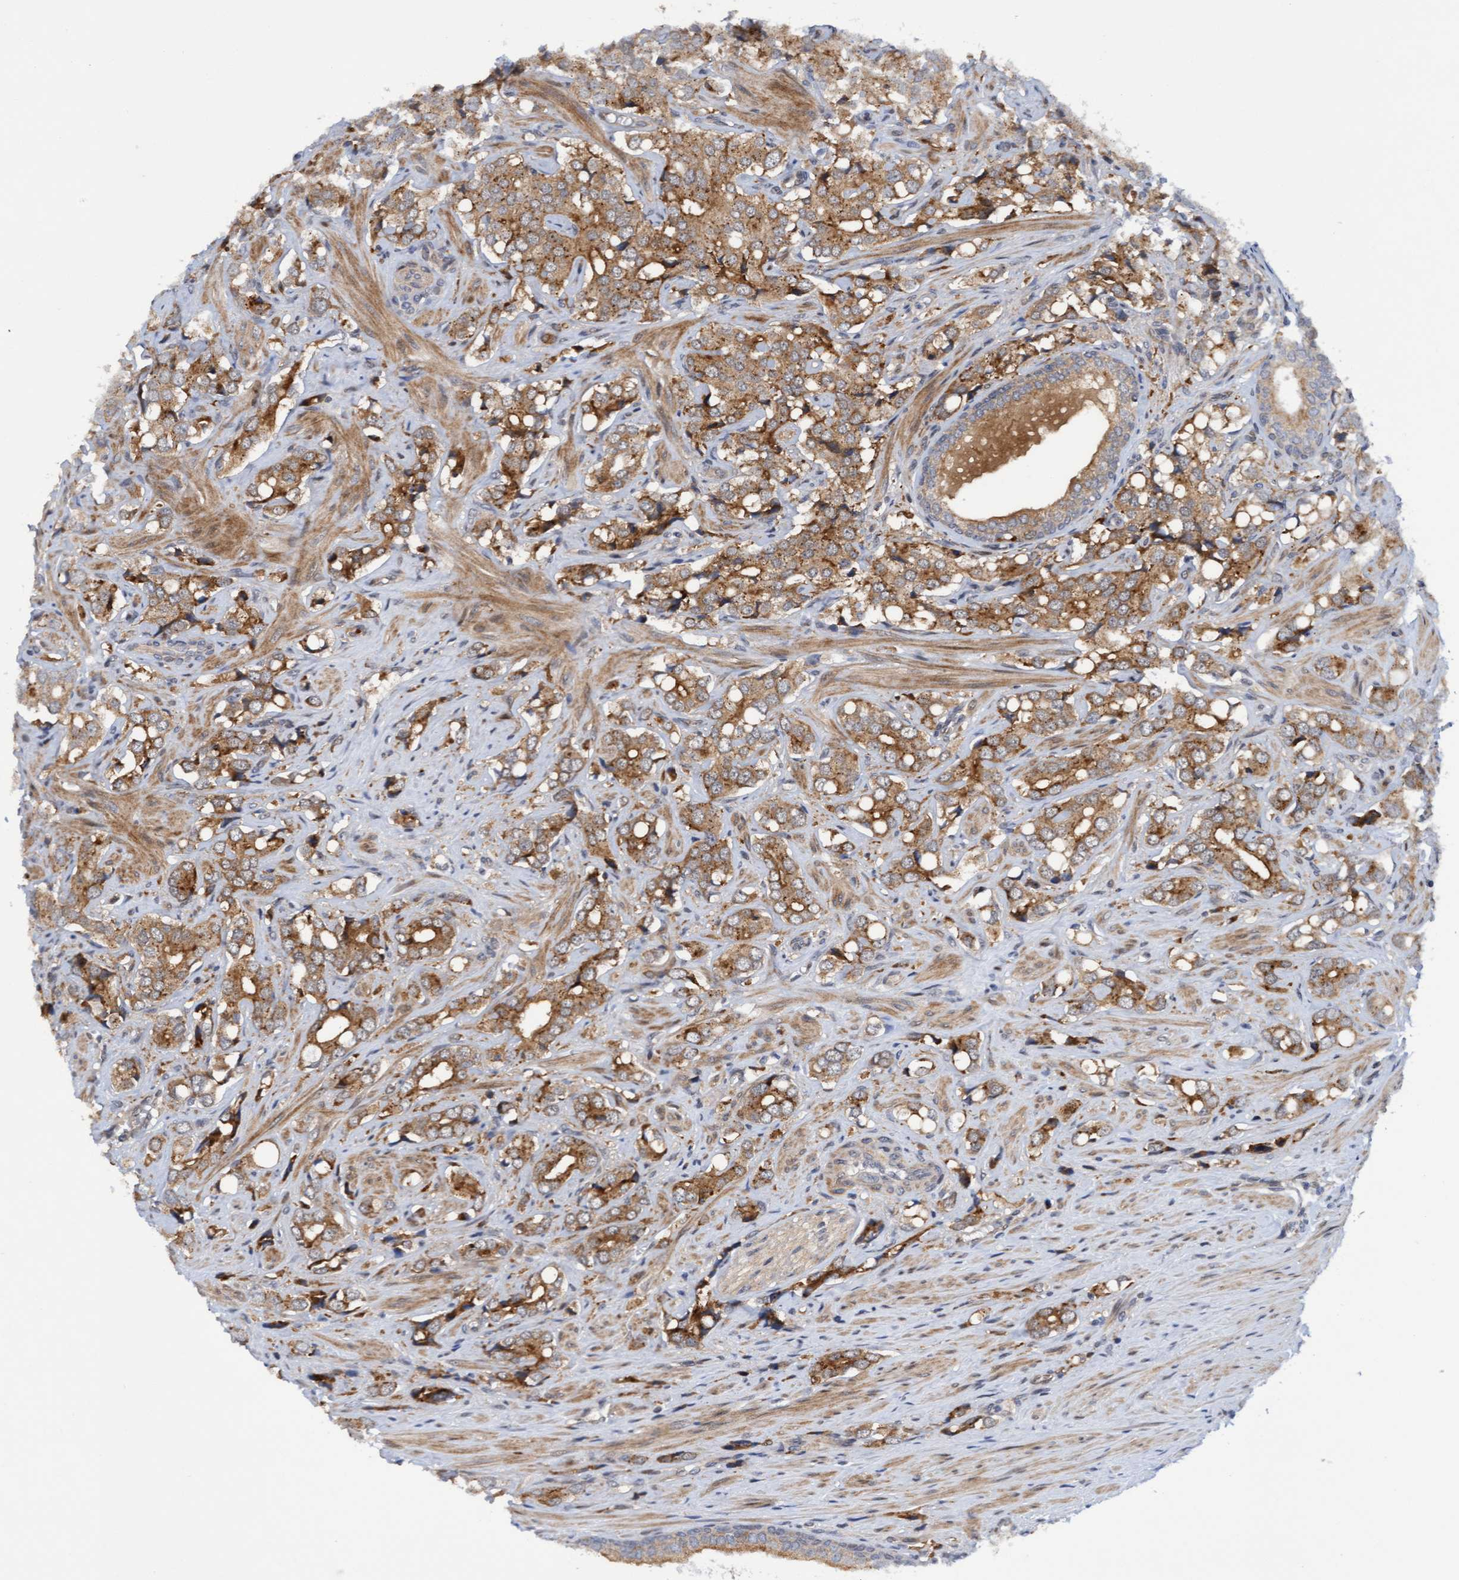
{"staining": {"intensity": "moderate", "quantity": ">75%", "location": "cytoplasmic/membranous"}, "tissue": "prostate cancer", "cell_type": "Tumor cells", "image_type": "cancer", "snomed": [{"axis": "morphology", "description": "Adenocarcinoma, High grade"}, {"axis": "topography", "description": "Prostate"}], "caption": "This is an image of immunohistochemistry staining of adenocarcinoma (high-grade) (prostate), which shows moderate expression in the cytoplasmic/membranous of tumor cells.", "gene": "ITFG1", "patient": {"sex": "male", "age": 52}}